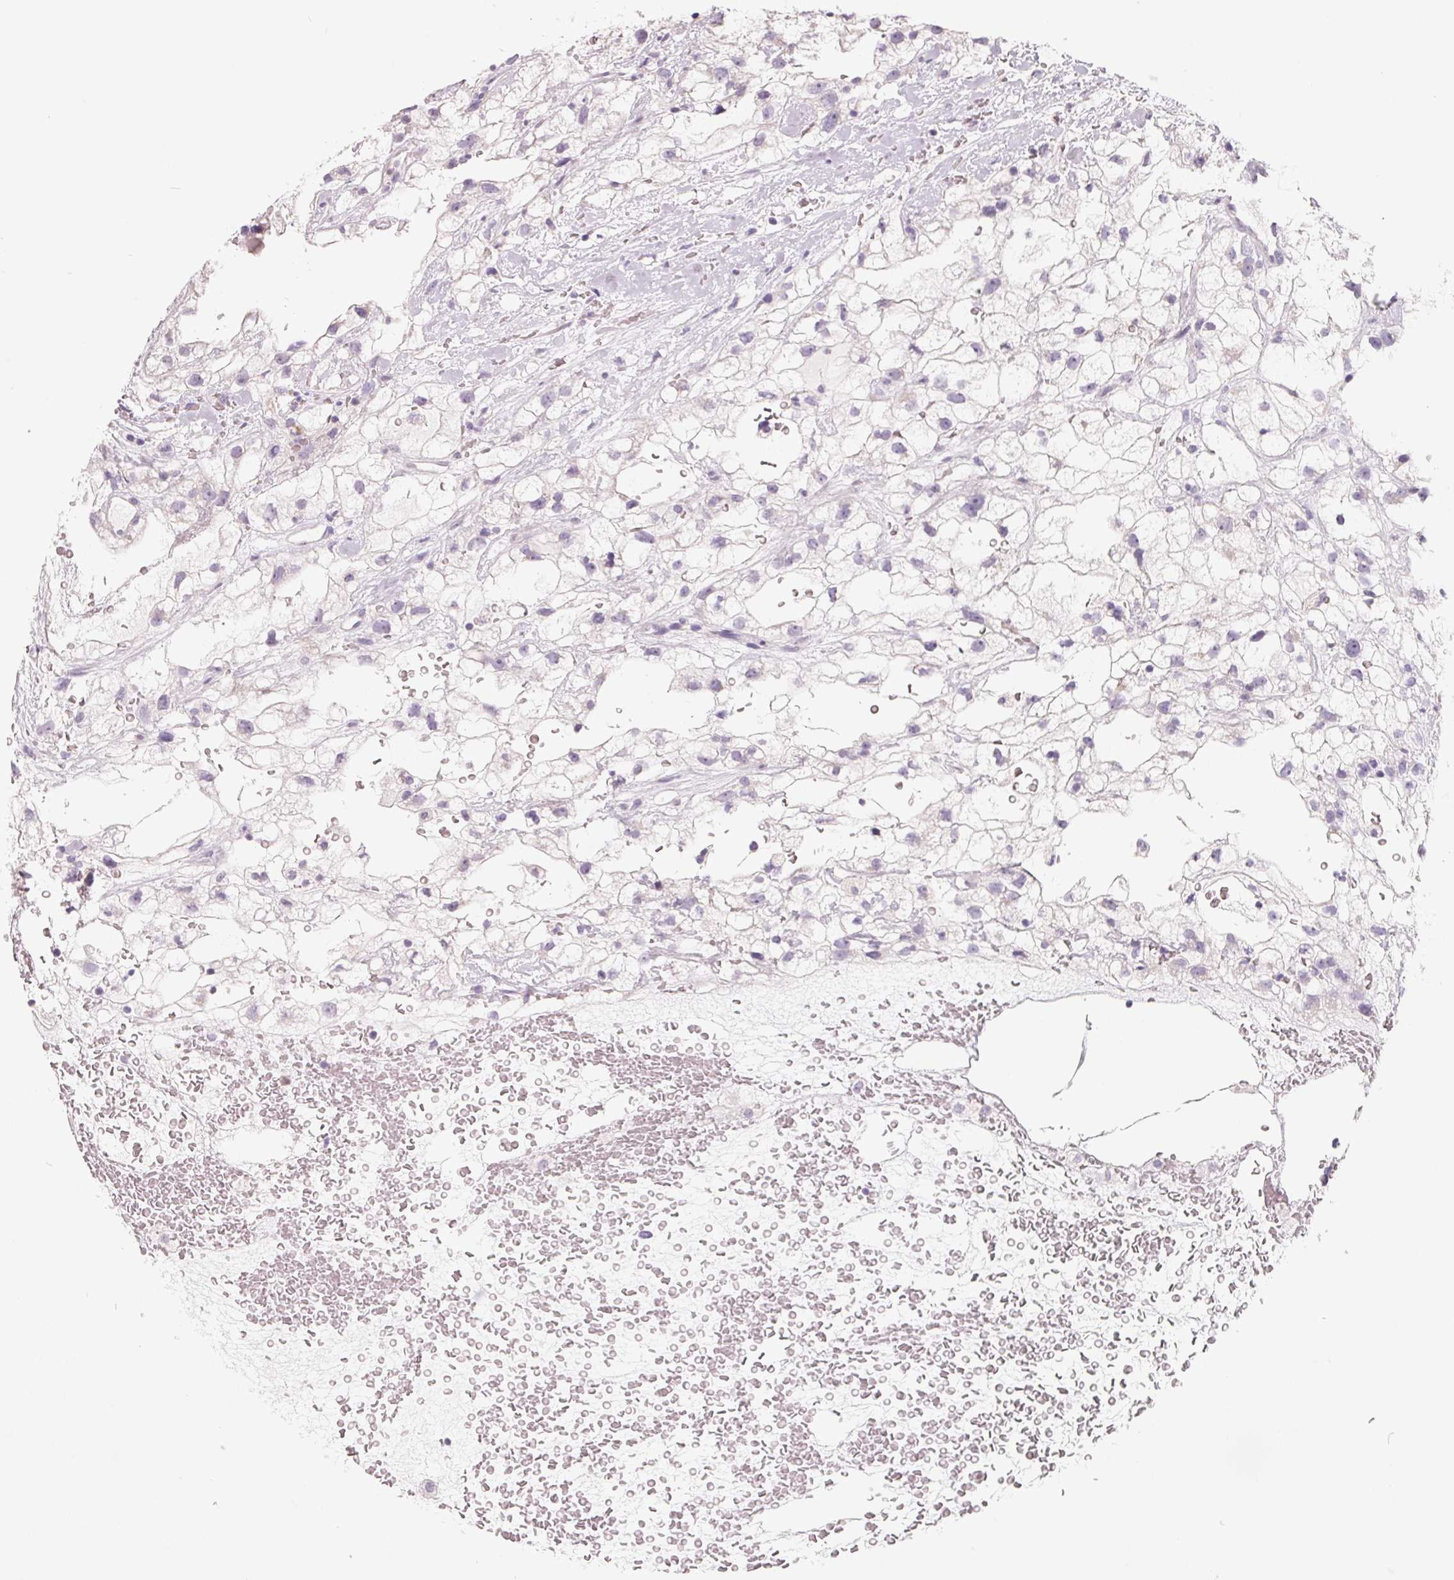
{"staining": {"intensity": "negative", "quantity": "none", "location": "none"}, "tissue": "renal cancer", "cell_type": "Tumor cells", "image_type": "cancer", "snomed": [{"axis": "morphology", "description": "Adenocarcinoma, NOS"}, {"axis": "topography", "description": "Kidney"}], "caption": "Immunohistochemistry (IHC) of renal cancer (adenocarcinoma) shows no expression in tumor cells.", "gene": "FTCD", "patient": {"sex": "male", "age": 59}}